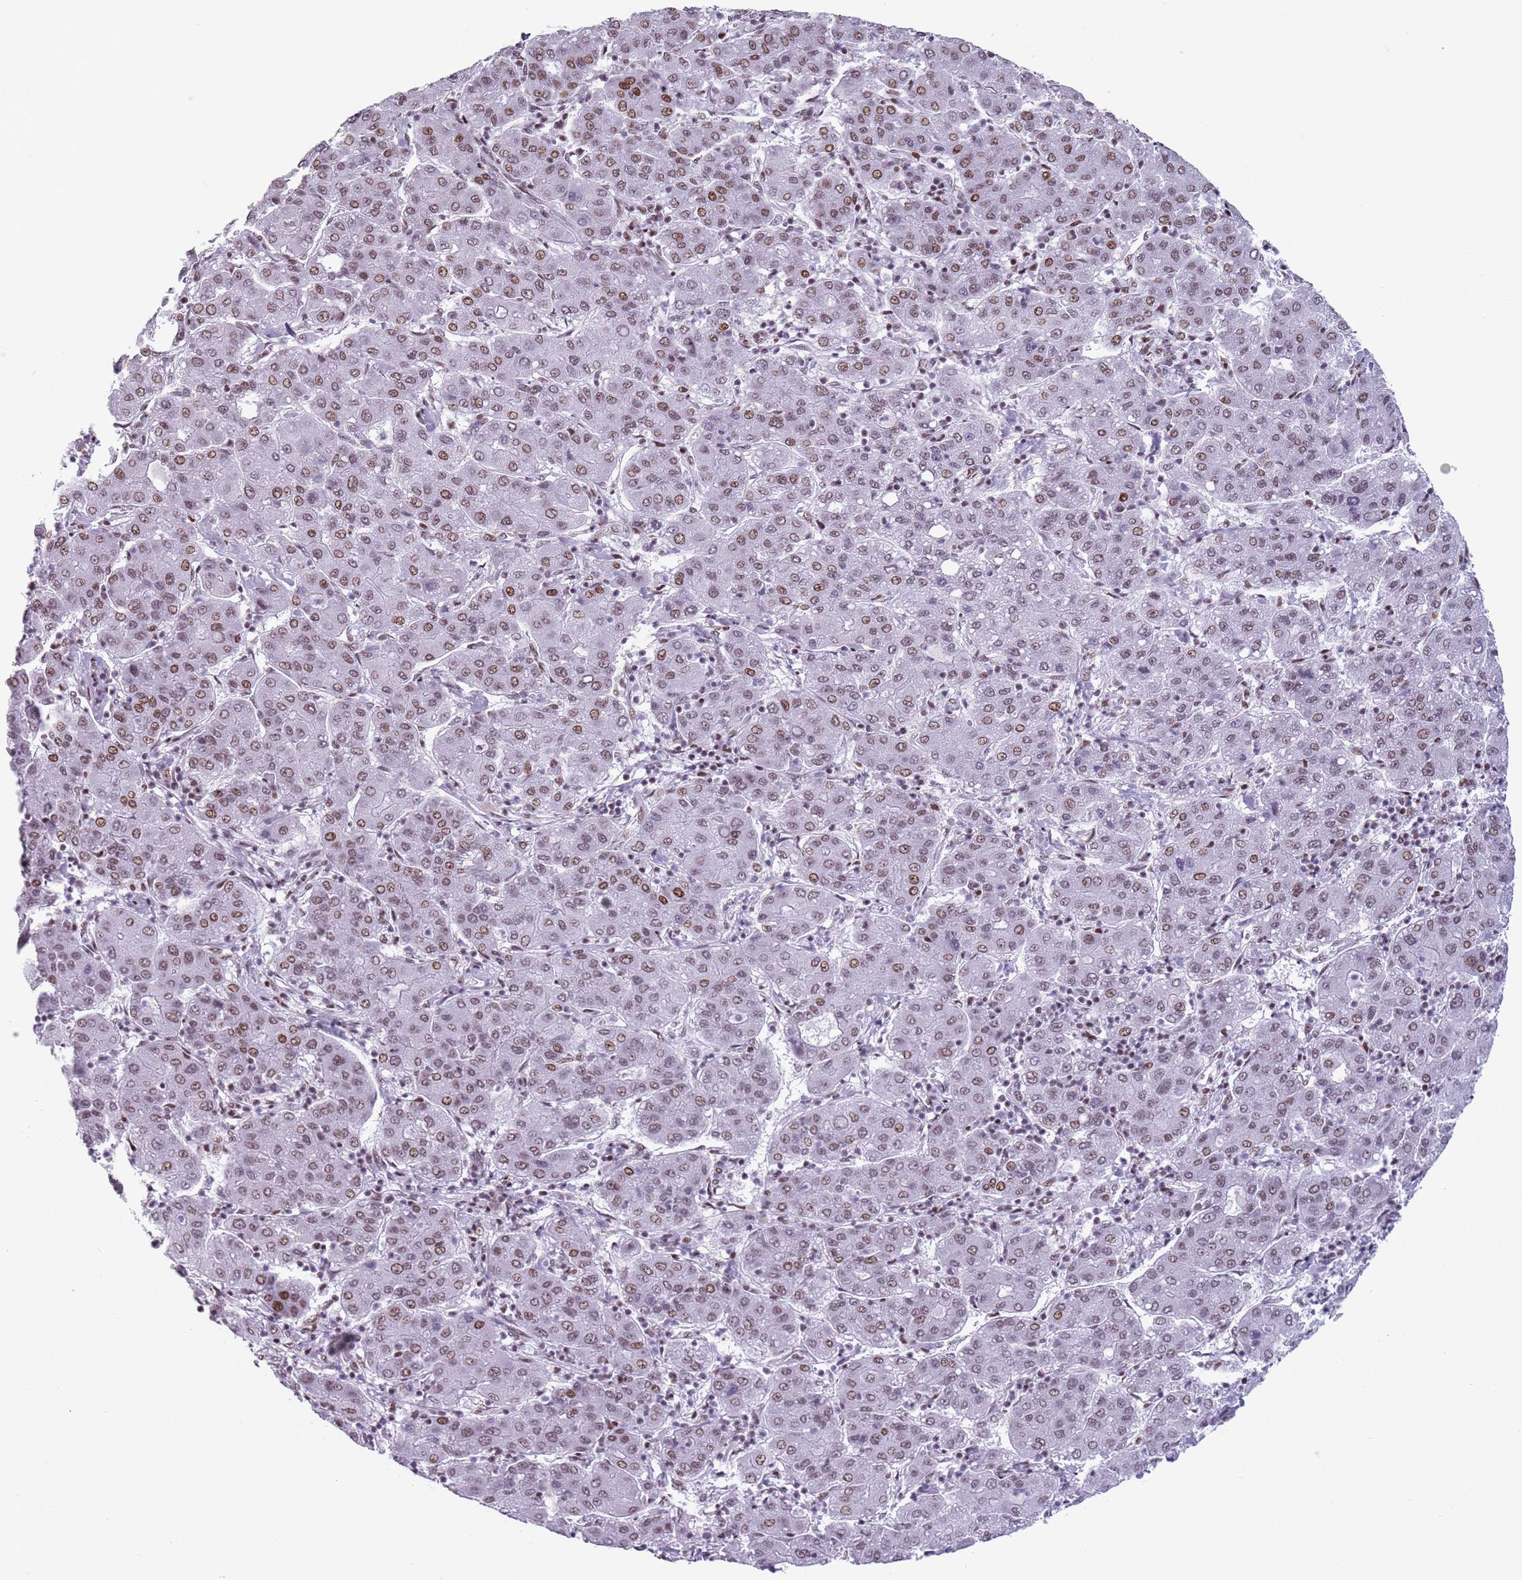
{"staining": {"intensity": "moderate", "quantity": "25%-75%", "location": "nuclear"}, "tissue": "liver cancer", "cell_type": "Tumor cells", "image_type": "cancer", "snomed": [{"axis": "morphology", "description": "Carcinoma, Hepatocellular, NOS"}, {"axis": "topography", "description": "Liver"}], "caption": "High-magnification brightfield microscopy of liver cancer stained with DAB (brown) and counterstained with hematoxylin (blue). tumor cells exhibit moderate nuclear positivity is seen in about25%-75% of cells. (DAB = brown stain, brightfield microscopy at high magnification).", "gene": "FAM104B", "patient": {"sex": "male", "age": 65}}